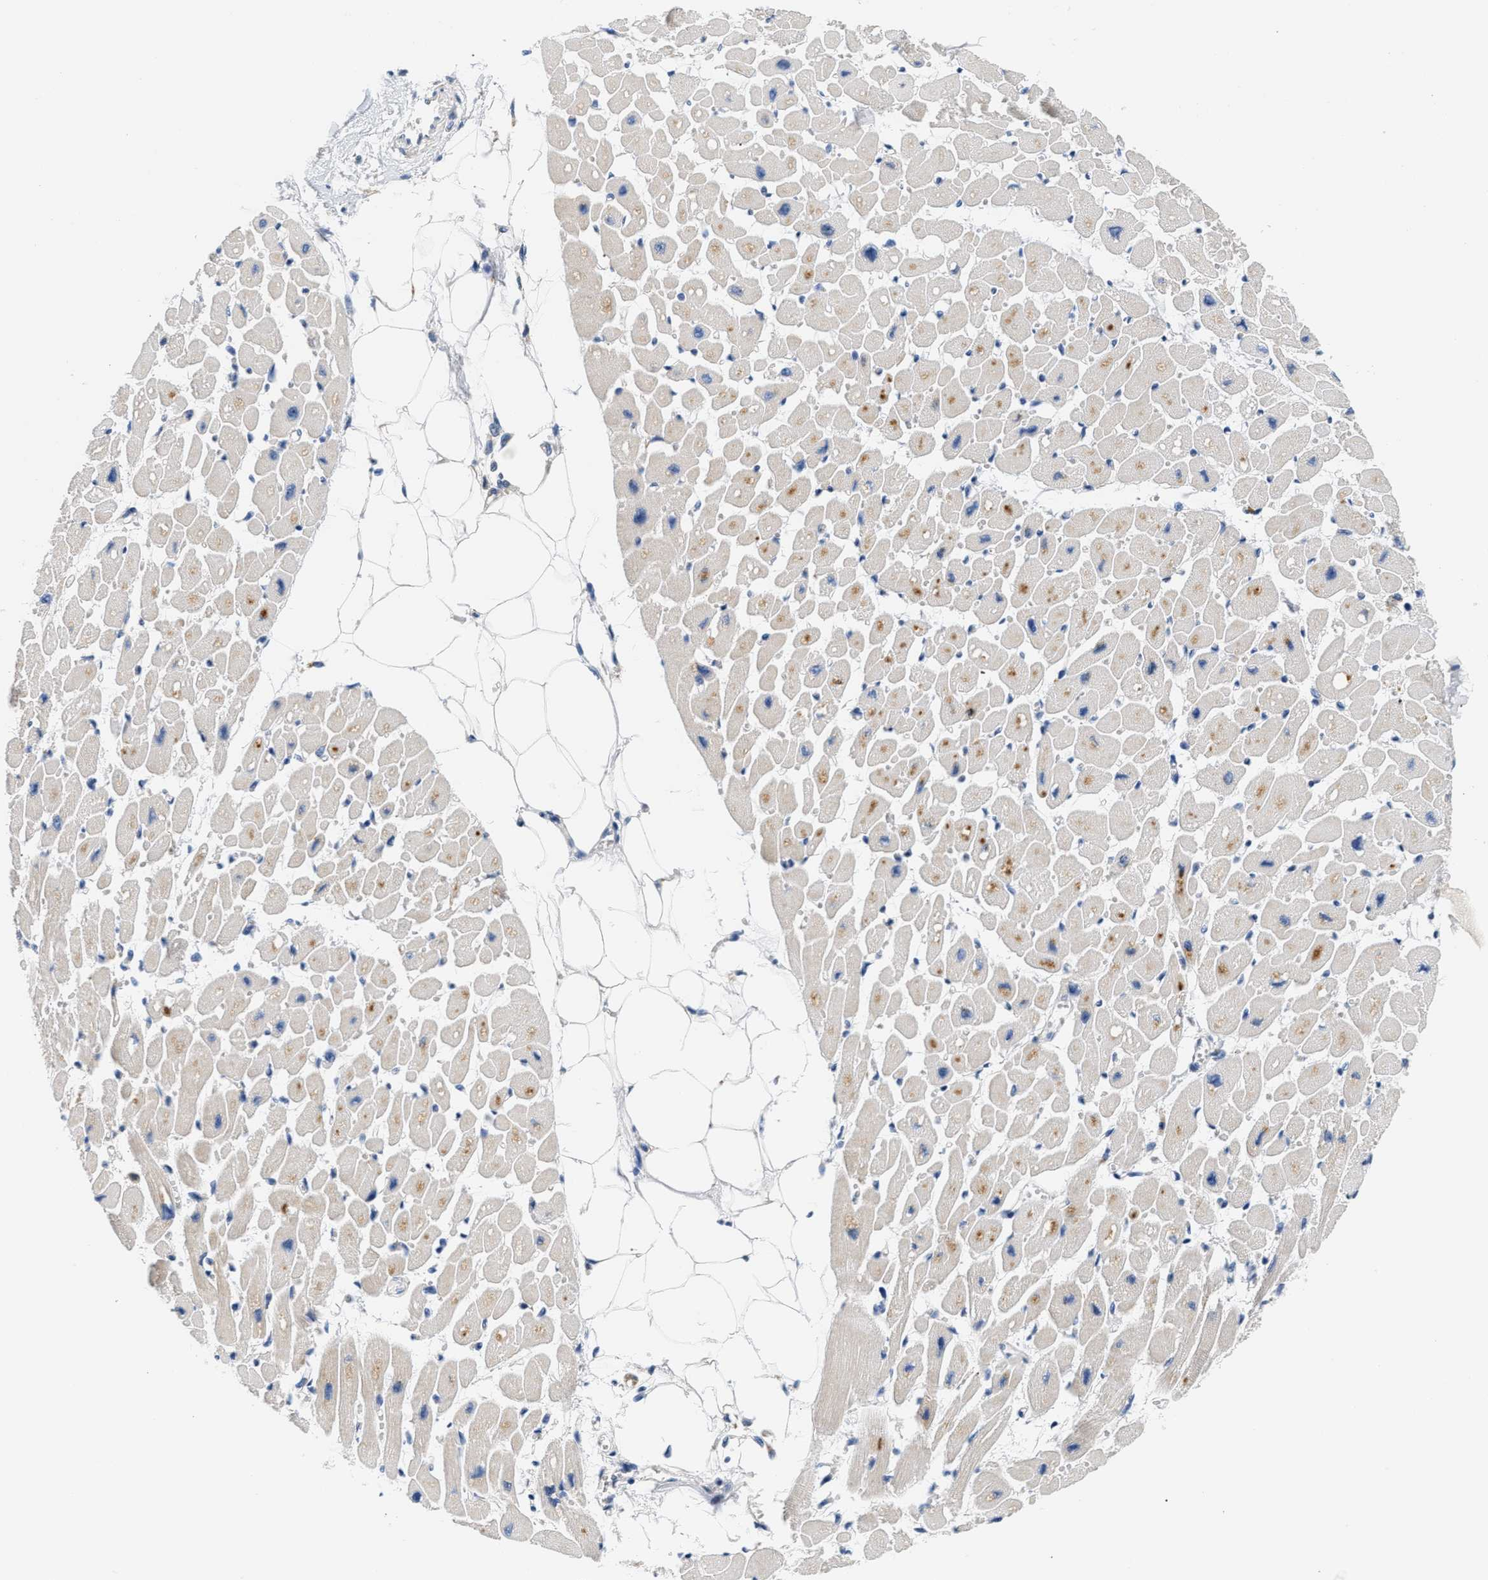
{"staining": {"intensity": "moderate", "quantity": "<25%", "location": "cytoplasmic/membranous"}, "tissue": "heart muscle", "cell_type": "Cardiomyocytes", "image_type": "normal", "snomed": [{"axis": "morphology", "description": "Normal tissue, NOS"}, {"axis": "topography", "description": "Heart"}], "caption": "The immunohistochemical stain labels moderate cytoplasmic/membranous positivity in cardiomyocytes of benign heart muscle.", "gene": "HDHD3", "patient": {"sex": "female", "age": 54}}